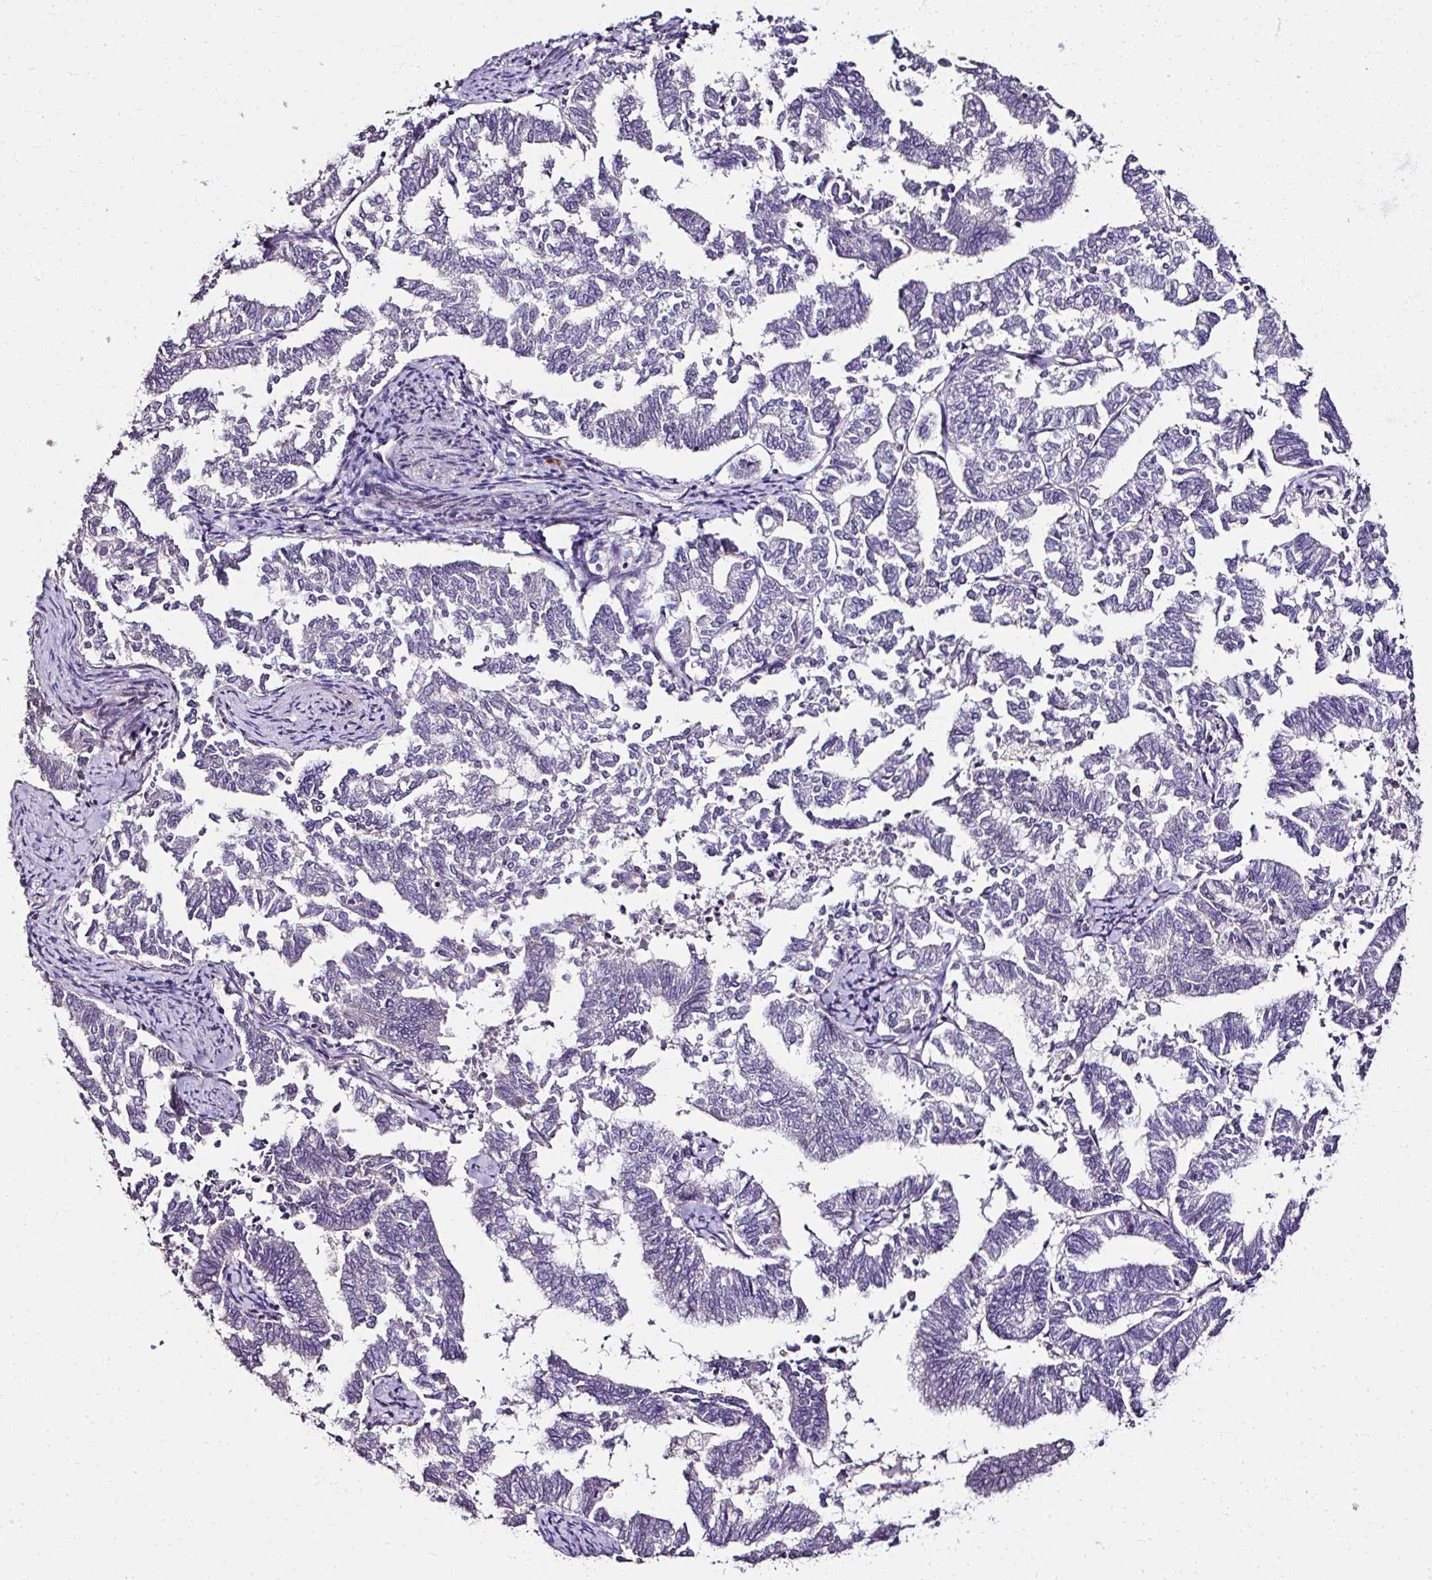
{"staining": {"intensity": "negative", "quantity": "none", "location": "none"}, "tissue": "endometrial cancer", "cell_type": "Tumor cells", "image_type": "cancer", "snomed": [{"axis": "morphology", "description": "Adenocarcinoma, NOS"}, {"axis": "topography", "description": "Endometrium"}], "caption": "The immunohistochemistry histopathology image has no significant expression in tumor cells of adenocarcinoma (endometrial) tissue.", "gene": "CCDC85C", "patient": {"sex": "female", "age": 79}}